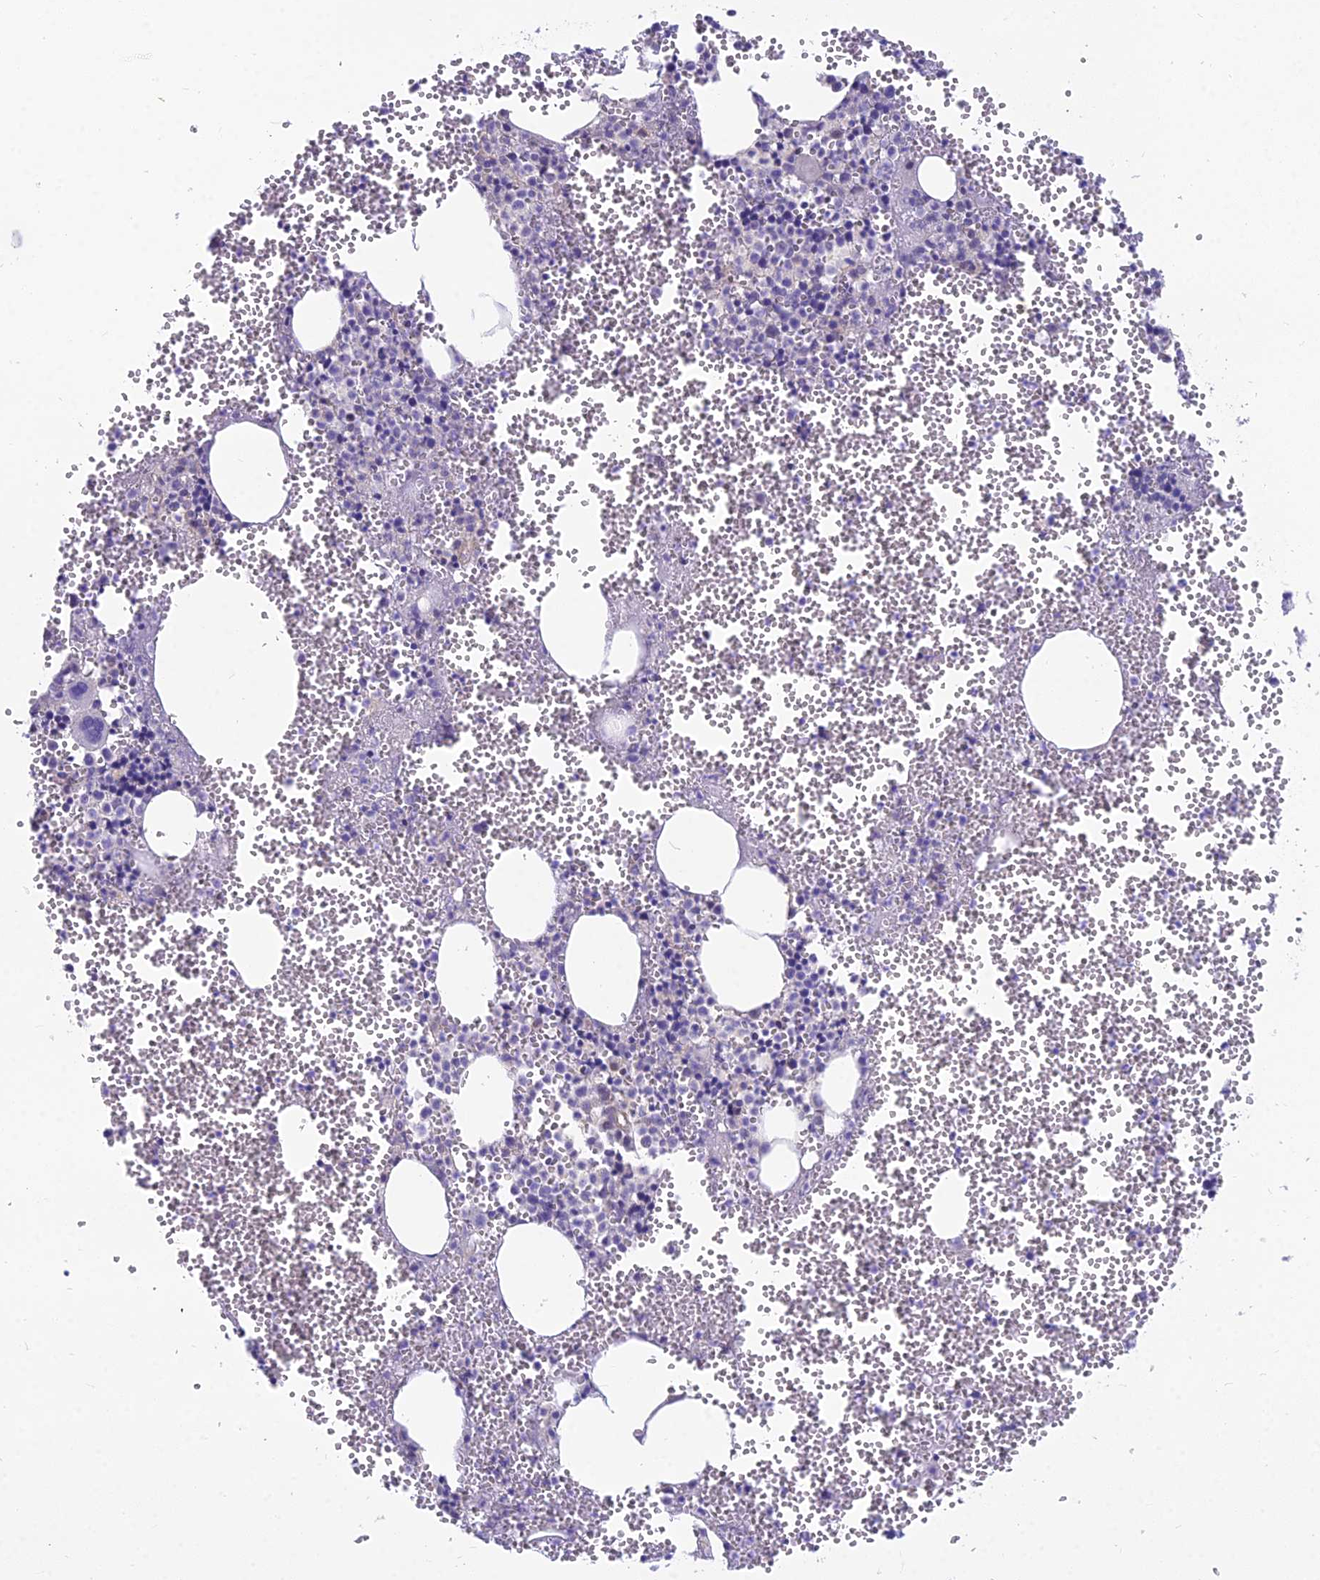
{"staining": {"intensity": "weak", "quantity": "<25%", "location": "cytoplasmic/membranous"}, "tissue": "bone marrow", "cell_type": "Hematopoietic cells", "image_type": "normal", "snomed": [{"axis": "morphology", "description": "Normal tissue, NOS"}, {"axis": "topography", "description": "Bone marrow"}], "caption": "DAB immunohistochemical staining of unremarkable human bone marrow demonstrates no significant staining in hematopoietic cells.", "gene": "MVD", "patient": {"sex": "female", "age": 77}}